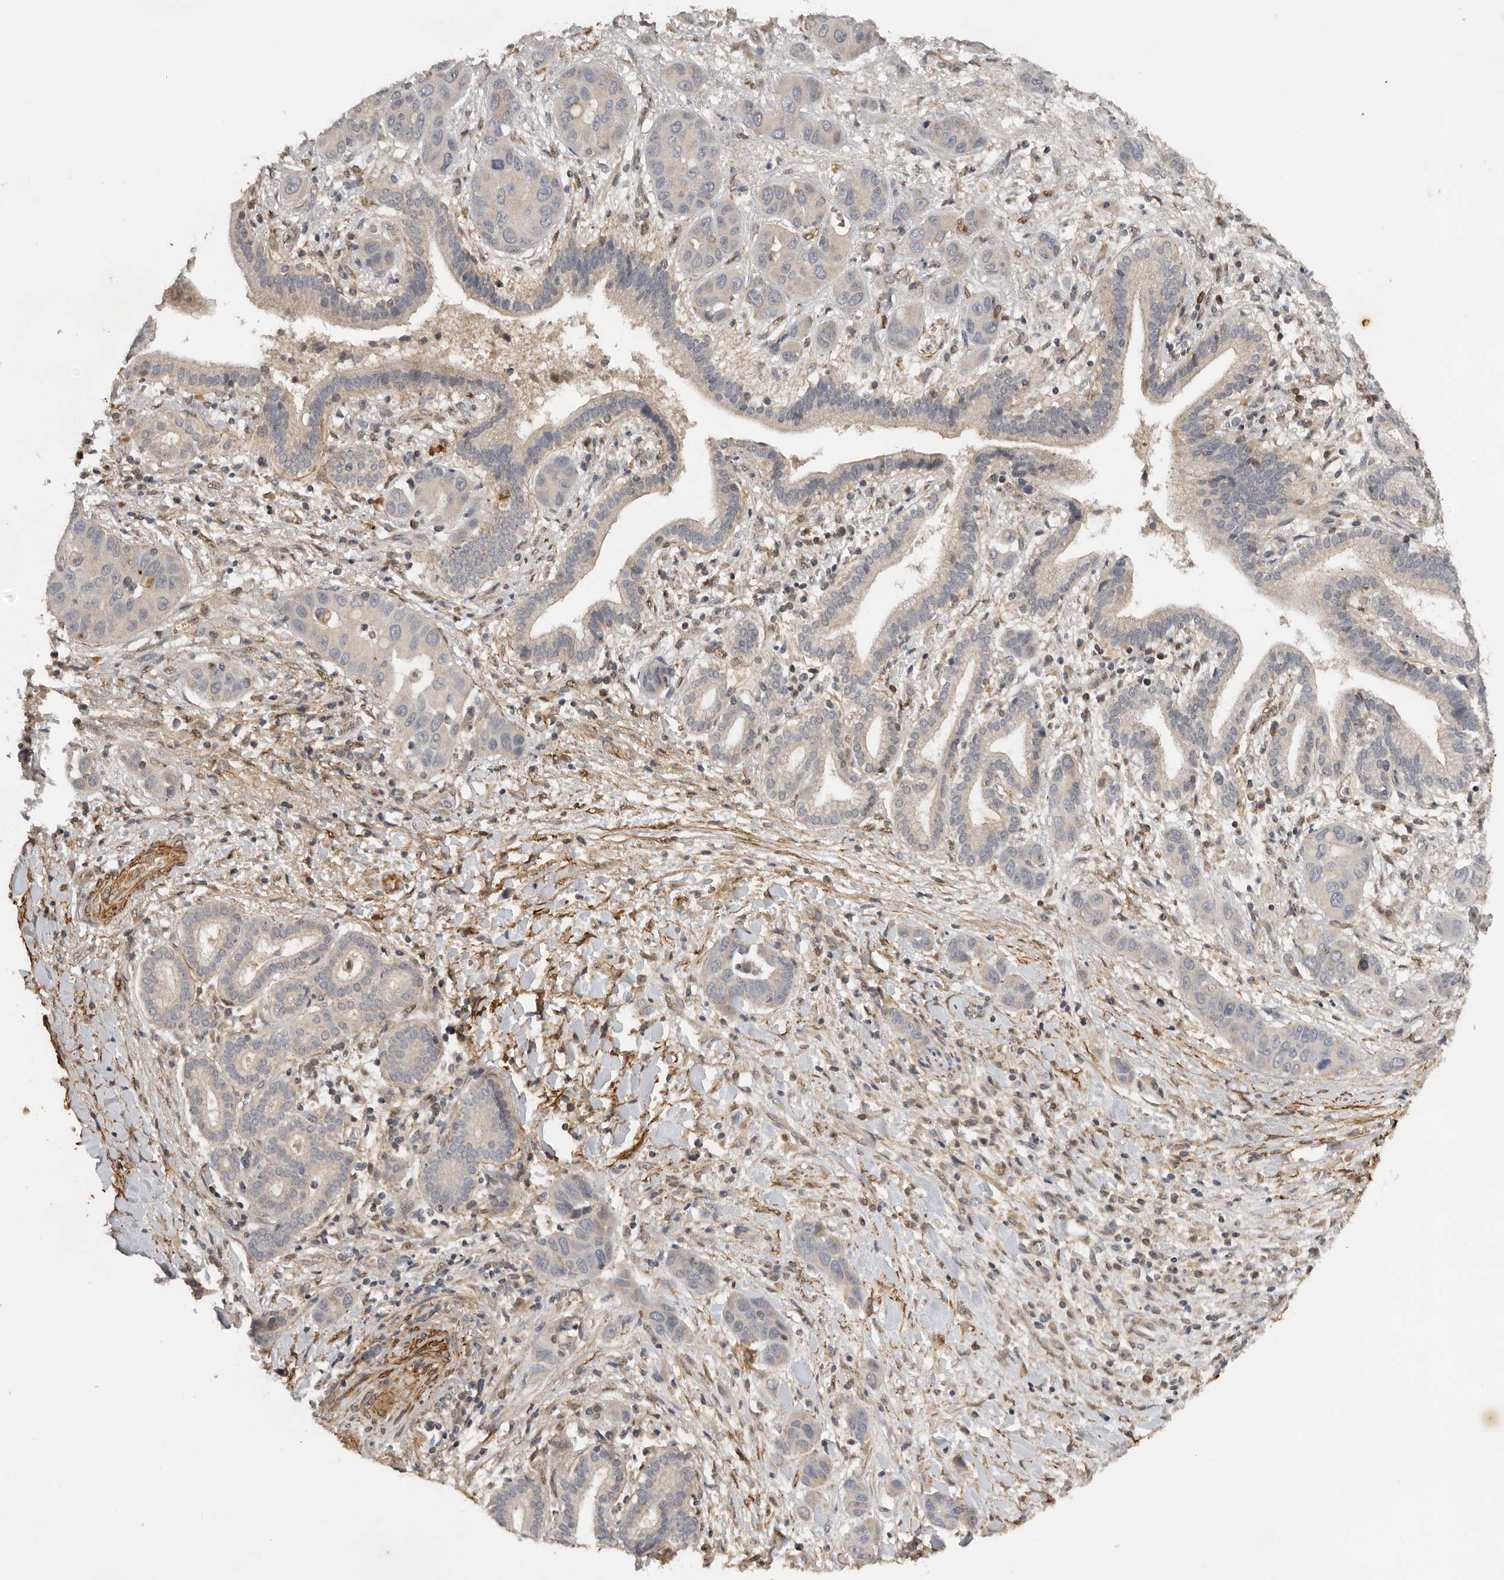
{"staining": {"intensity": "weak", "quantity": "<25%", "location": "cytoplasmic/membranous"}, "tissue": "liver cancer", "cell_type": "Tumor cells", "image_type": "cancer", "snomed": [{"axis": "morphology", "description": "Cholangiocarcinoma"}, {"axis": "topography", "description": "Liver"}], "caption": "A high-resolution image shows immunohistochemistry (IHC) staining of liver cancer, which exhibits no significant expression in tumor cells.", "gene": "RNF157", "patient": {"sex": "female", "age": 52}}